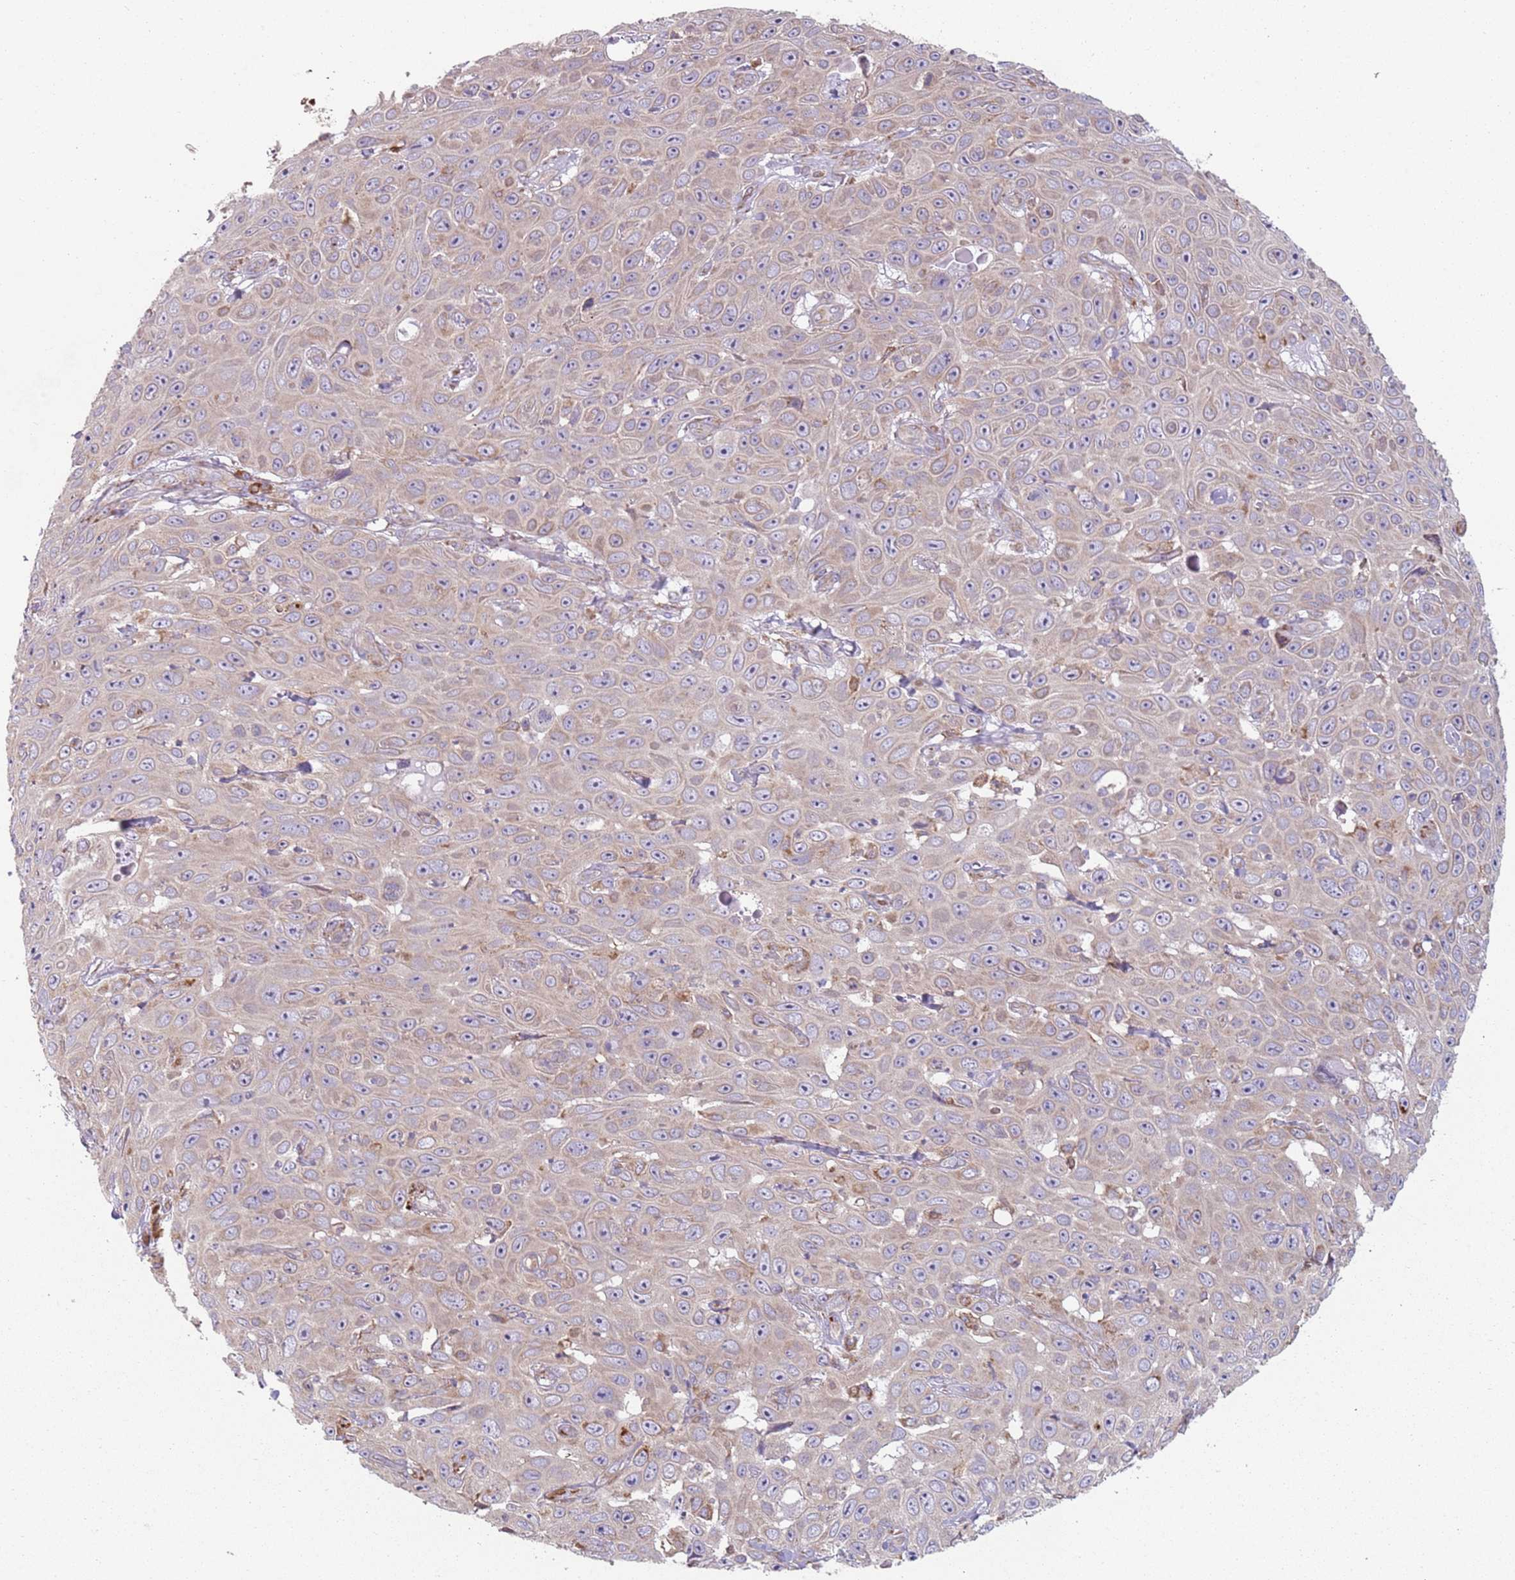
{"staining": {"intensity": "weak", "quantity": "<25%", "location": "cytoplasmic/membranous"}, "tissue": "skin cancer", "cell_type": "Tumor cells", "image_type": "cancer", "snomed": [{"axis": "morphology", "description": "Squamous cell carcinoma, NOS"}, {"axis": "topography", "description": "Skin"}], "caption": "IHC histopathology image of neoplastic tissue: skin squamous cell carcinoma stained with DAB (3,3'-diaminobenzidine) displays no significant protein expression in tumor cells.", "gene": "SPATA2", "patient": {"sex": "male", "age": 82}}